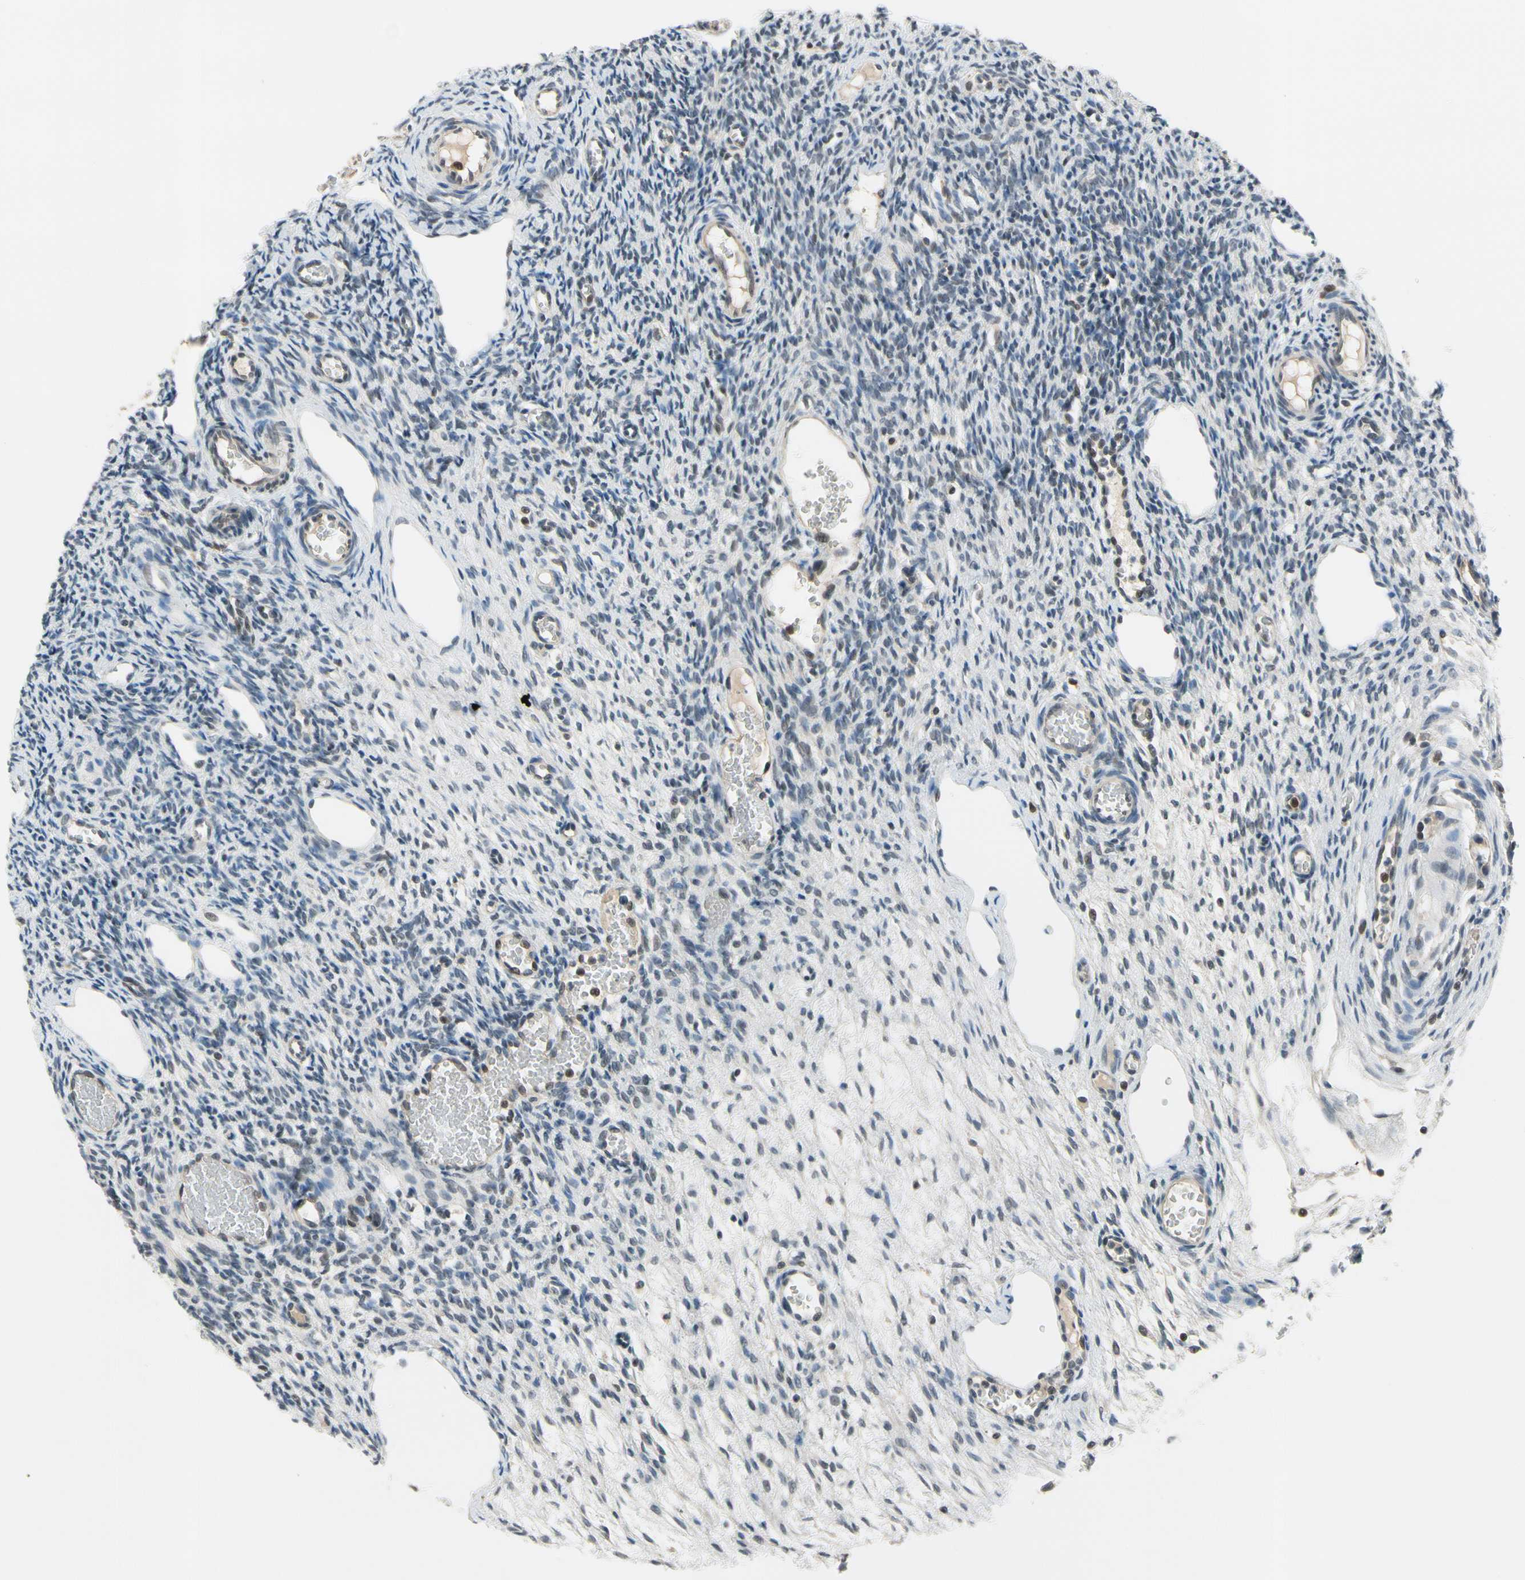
{"staining": {"intensity": "weak", "quantity": "<25%", "location": "nuclear"}, "tissue": "ovary", "cell_type": "Ovarian stroma cells", "image_type": "normal", "snomed": [{"axis": "morphology", "description": "Normal tissue, NOS"}, {"axis": "topography", "description": "Ovary"}], "caption": "An immunohistochemistry (IHC) micrograph of unremarkable ovary is shown. There is no staining in ovarian stroma cells of ovary.", "gene": "TAF12", "patient": {"sex": "female", "age": 33}}